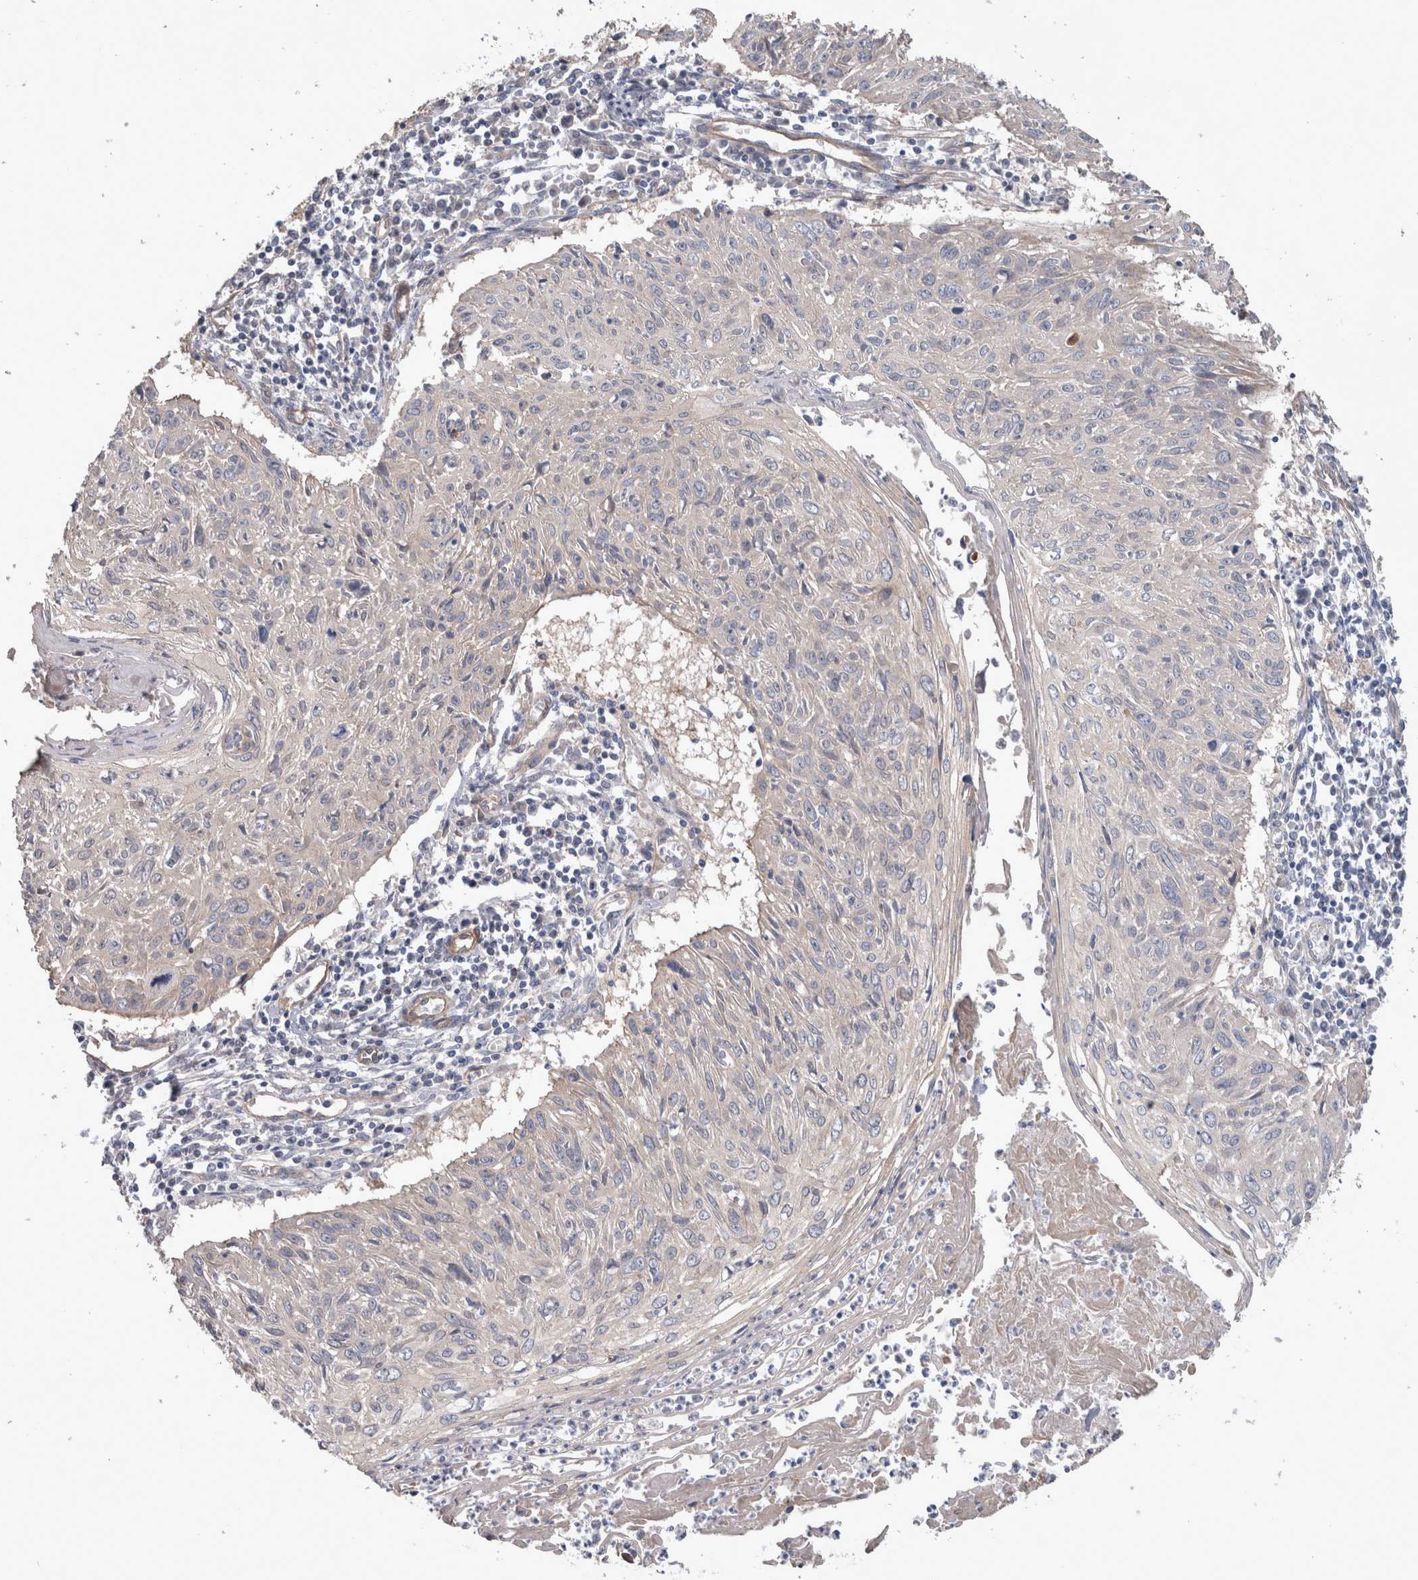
{"staining": {"intensity": "negative", "quantity": "none", "location": "none"}, "tissue": "cervical cancer", "cell_type": "Tumor cells", "image_type": "cancer", "snomed": [{"axis": "morphology", "description": "Squamous cell carcinoma, NOS"}, {"axis": "topography", "description": "Cervix"}], "caption": "Immunohistochemistry (IHC) micrograph of neoplastic tissue: cervical cancer stained with DAB (3,3'-diaminobenzidine) demonstrates no significant protein positivity in tumor cells.", "gene": "BCAM", "patient": {"sex": "female", "age": 51}}